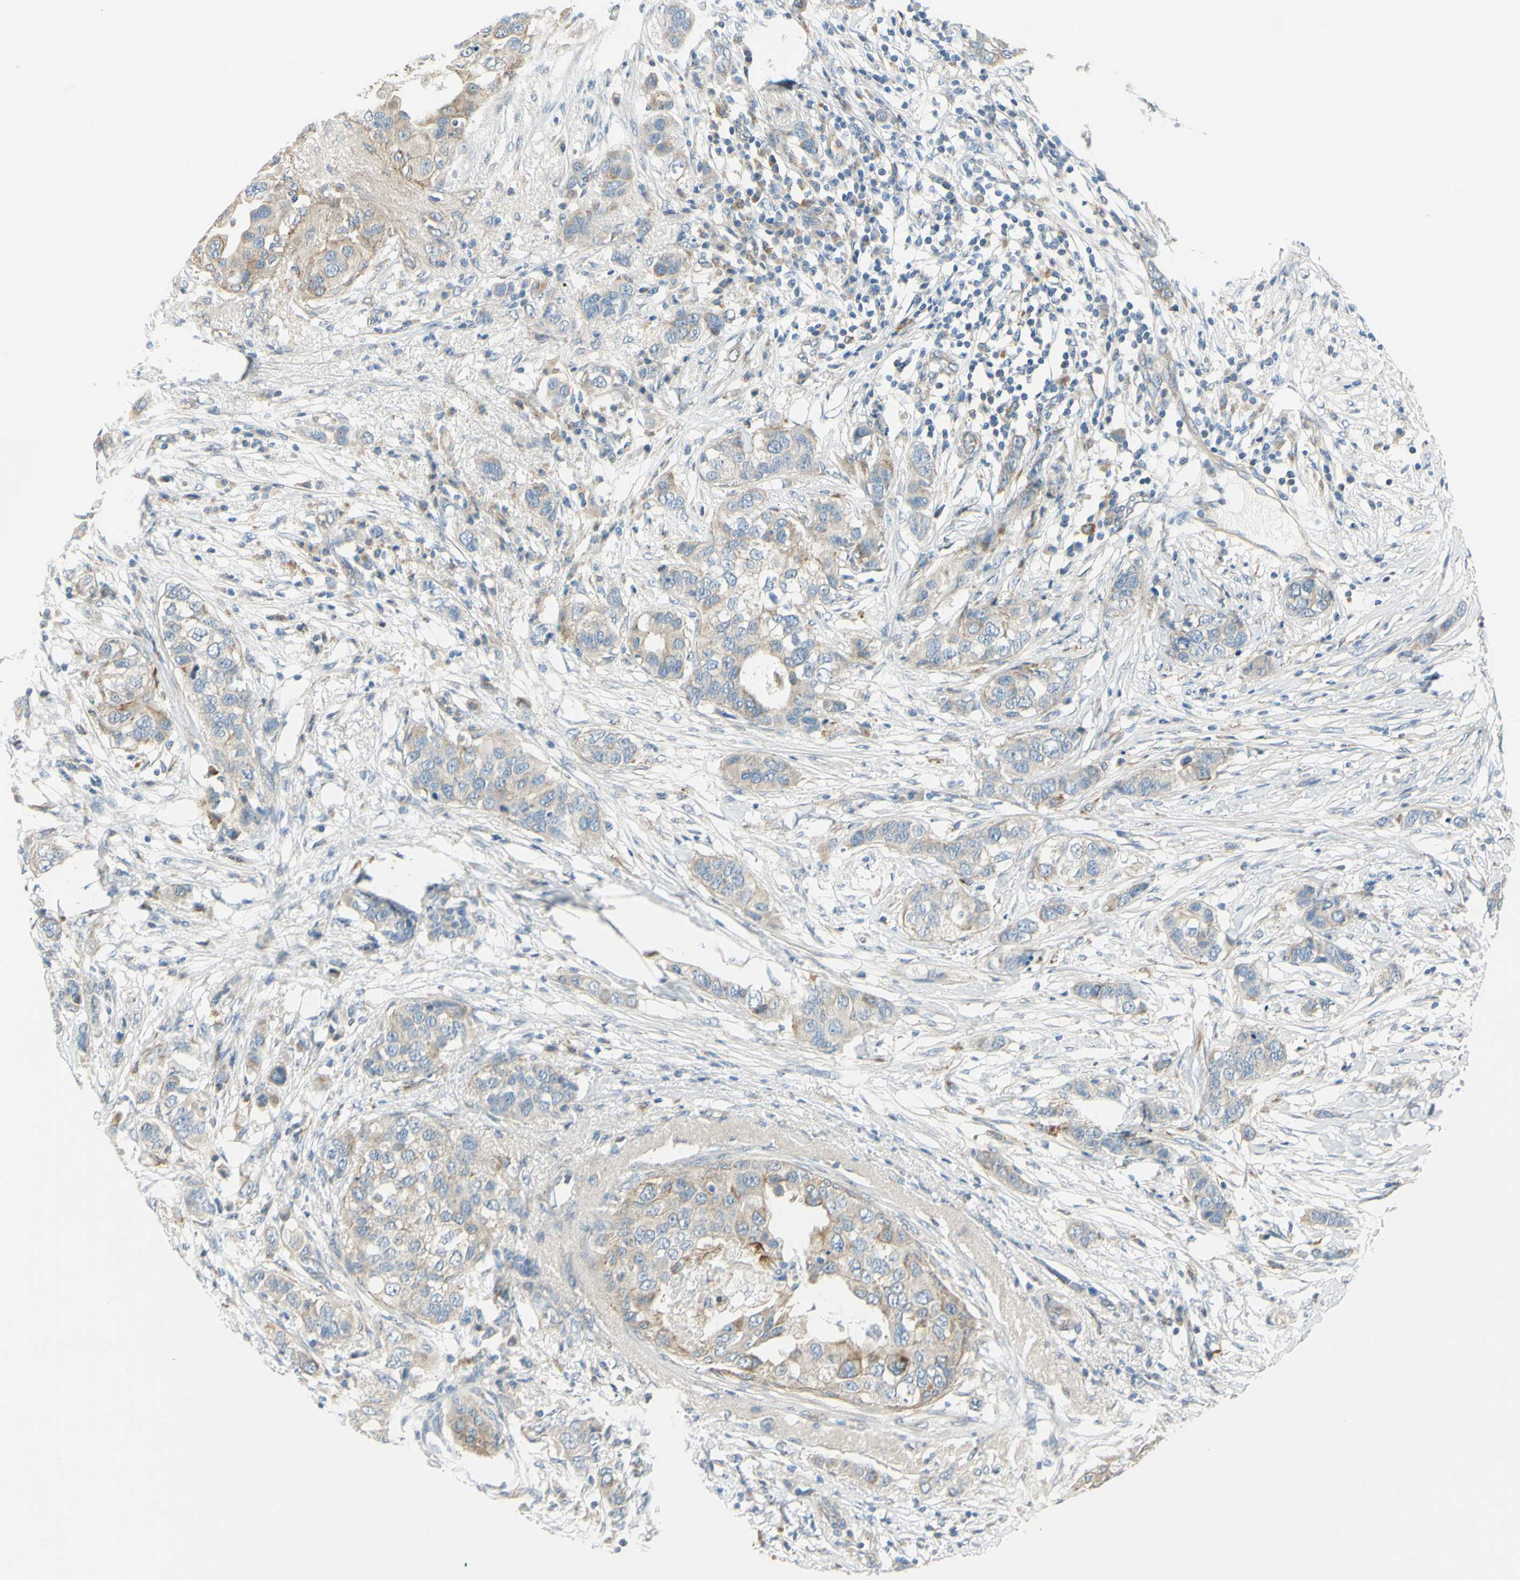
{"staining": {"intensity": "weak", "quantity": "25%-75%", "location": "cytoplasmic/membranous"}, "tissue": "breast cancer", "cell_type": "Tumor cells", "image_type": "cancer", "snomed": [{"axis": "morphology", "description": "Duct carcinoma"}, {"axis": "topography", "description": "Breast"}], "caption": "Brown immunohistochemical staining in breast intraductal carcinoma exhibits weak cytoplasmic/membranous staining in approximately 25%-75% of tumor cells.", "gene": "LAMA3", "patient": {"sex": "female", "age": 50}}